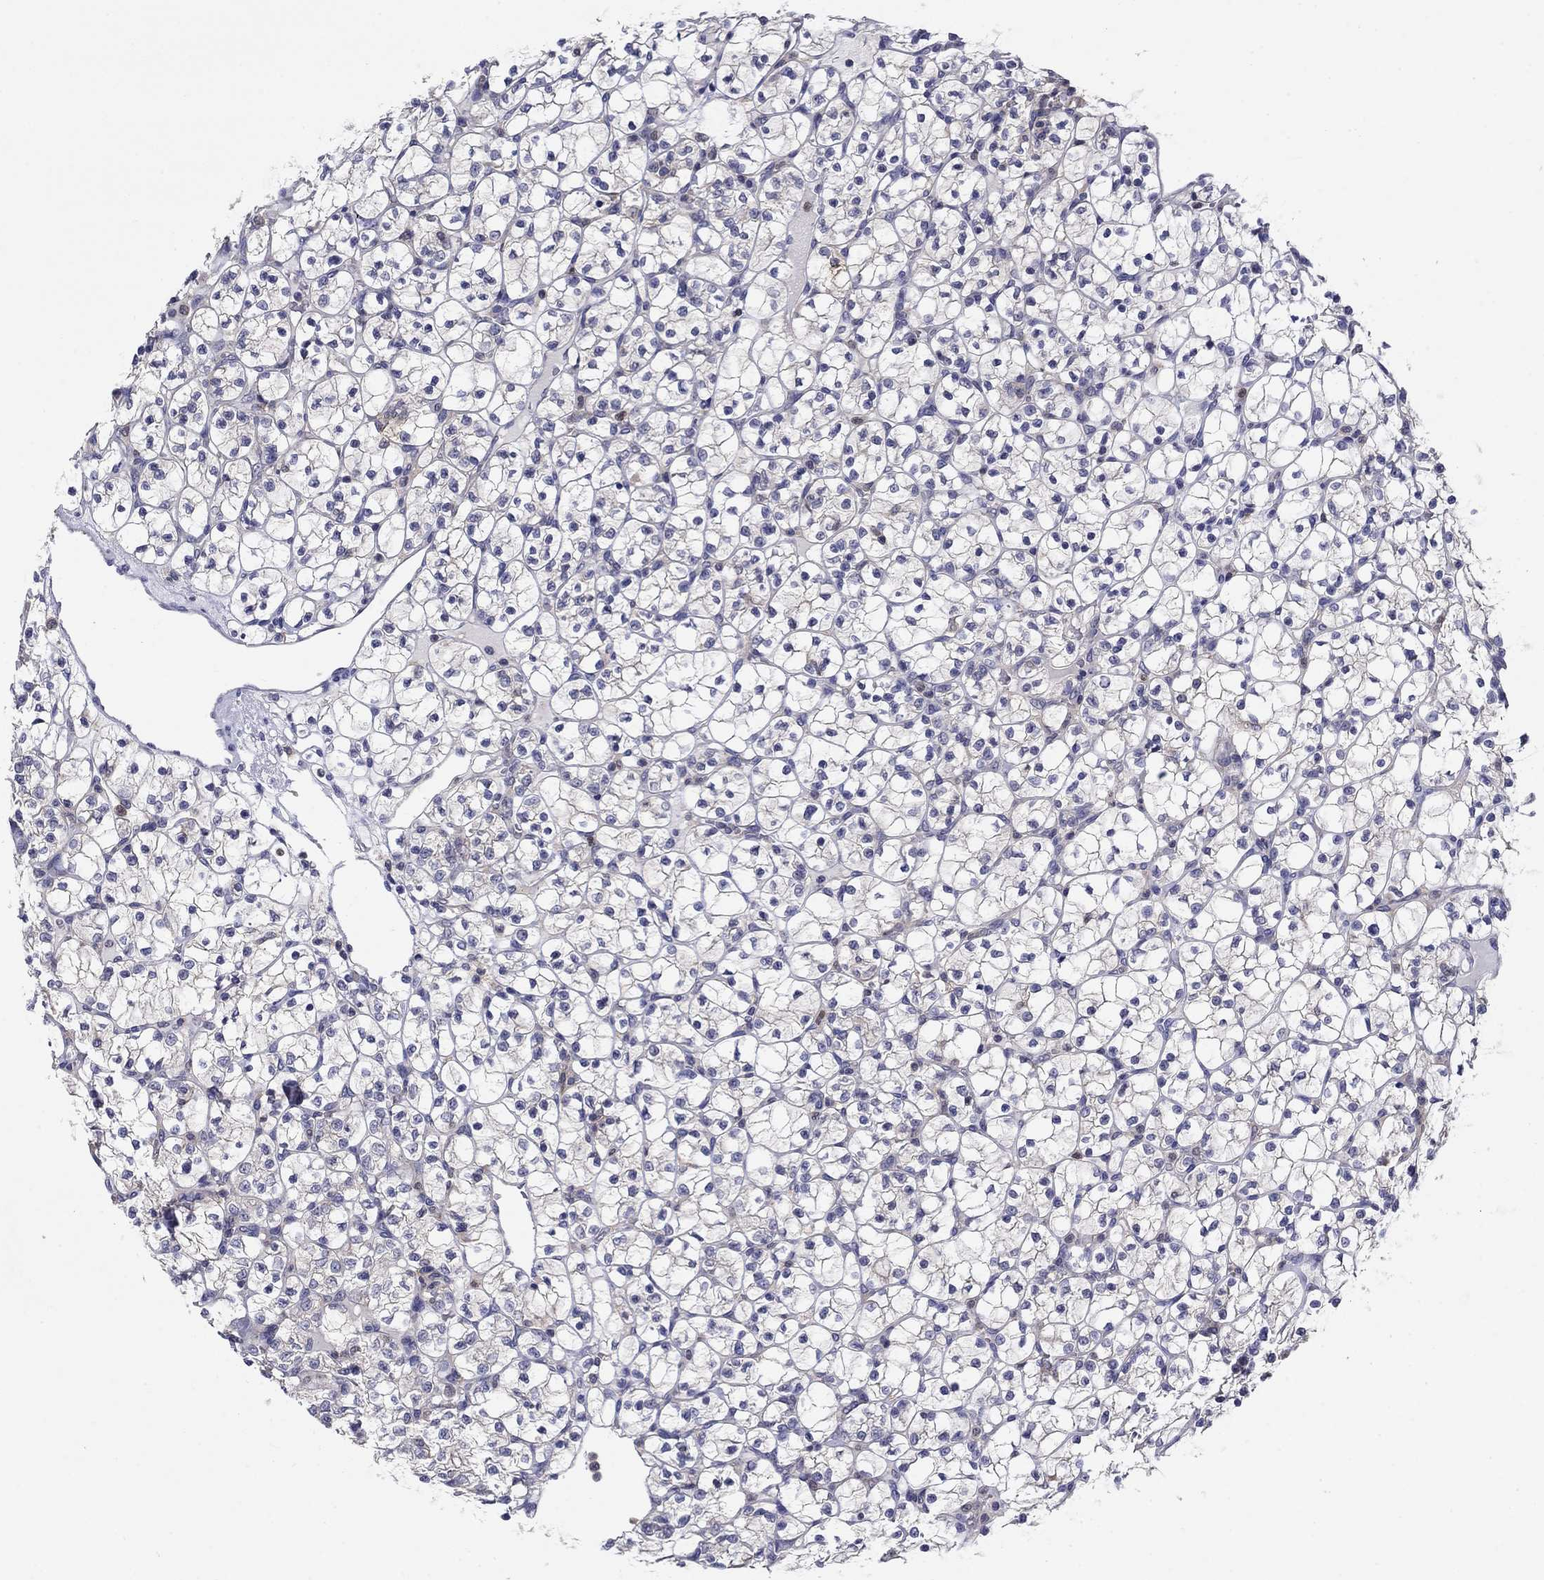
{"staining": {"intensity": "negative", "quantity": "none", "location": "none"}, "tissue": "renal cancer", "cell_type": "Tumor cells", "image_type": "cancer", "snomed": [{"axis": "morphology", "description": "Adenocarcinoma, NOS"}, {"axis": "topography", "description": "Kidney"}], "caption": "The immunohistochemistry (IHC) histopathology image has no significant staining in tumor cells of renal cancer tissue.", "gene": "POU2F2", "patient": {"sex": "female", "age": 89}}